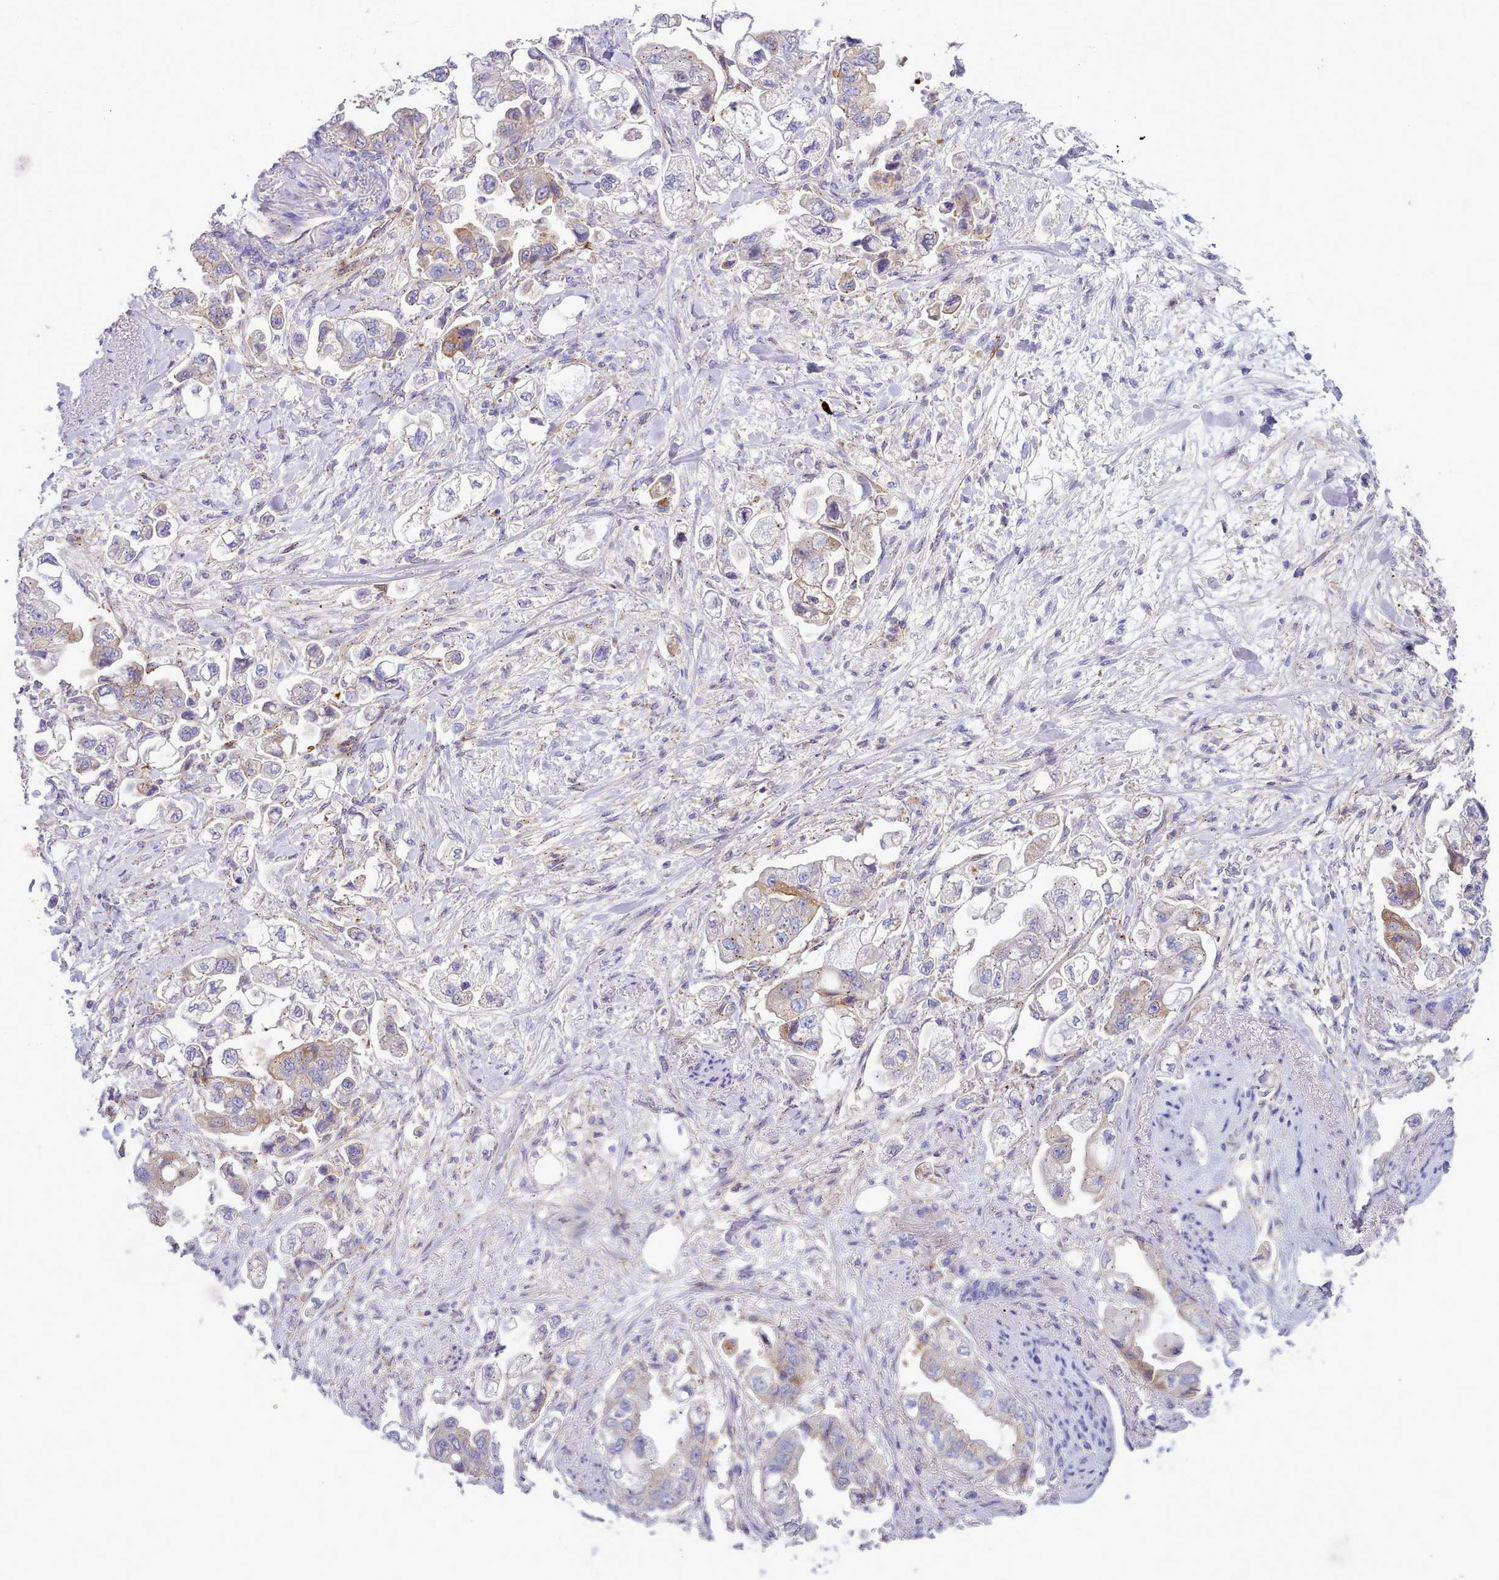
{"staining": {"intensity": "weak", "quantity": "<25%", "location": "cytoplasmic/membranous"}, "tissue": "stomach cancer", "cell_type": "Tumor cells", "image_type": "cancer", "snomed": [{"axis": "morphology", "description": "Adenocarcinoma, NOS"}, {"axis": "topography", "description": "Stomach"}], "caption": "Protein analysis of adenocarcinoma (stomach) shows no significant staining in tumor cells.", "gene": "NKX1-2", "patient": {"sex": "male", "age": 62}}